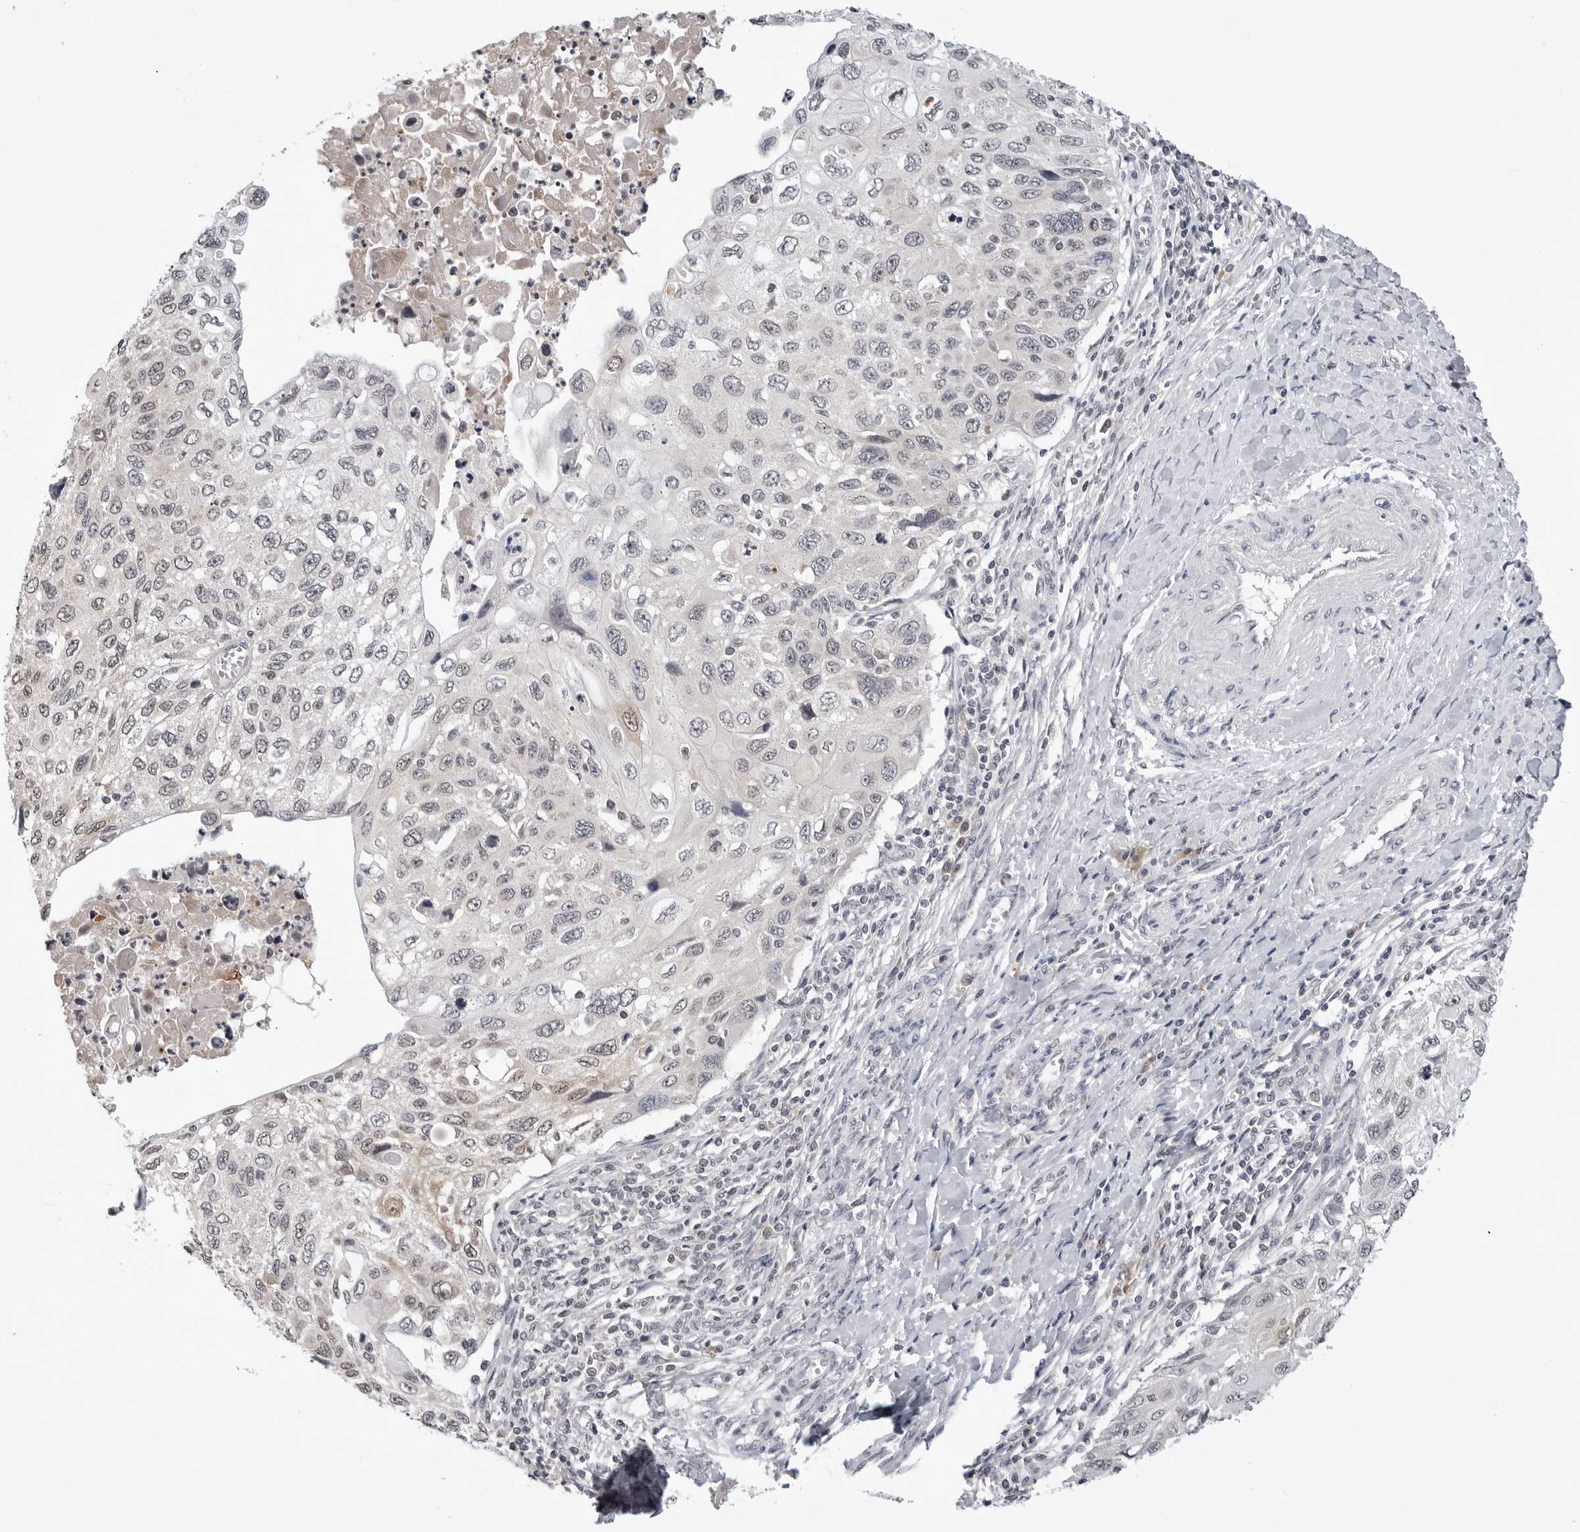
{"staining": {"intensity": "weak", "quantity": "<25%", "location": "nuclear"}, "tissue": "cervical cancer", "cell_type": "Tumor cells", "image_type": "cancer", "snomed": [{"axis": "morphology", "description": "Squamous cell carcinoma, NOS"}, {"axis": "topography", "description": "Cervix"}], "caption": "Protein analysis of cervical cancer (squamous cell carcinoma) reveals no significant positivity in tumor cells.", "gene": "CDK20", "patient": {"sex": "female", "age": 70}}